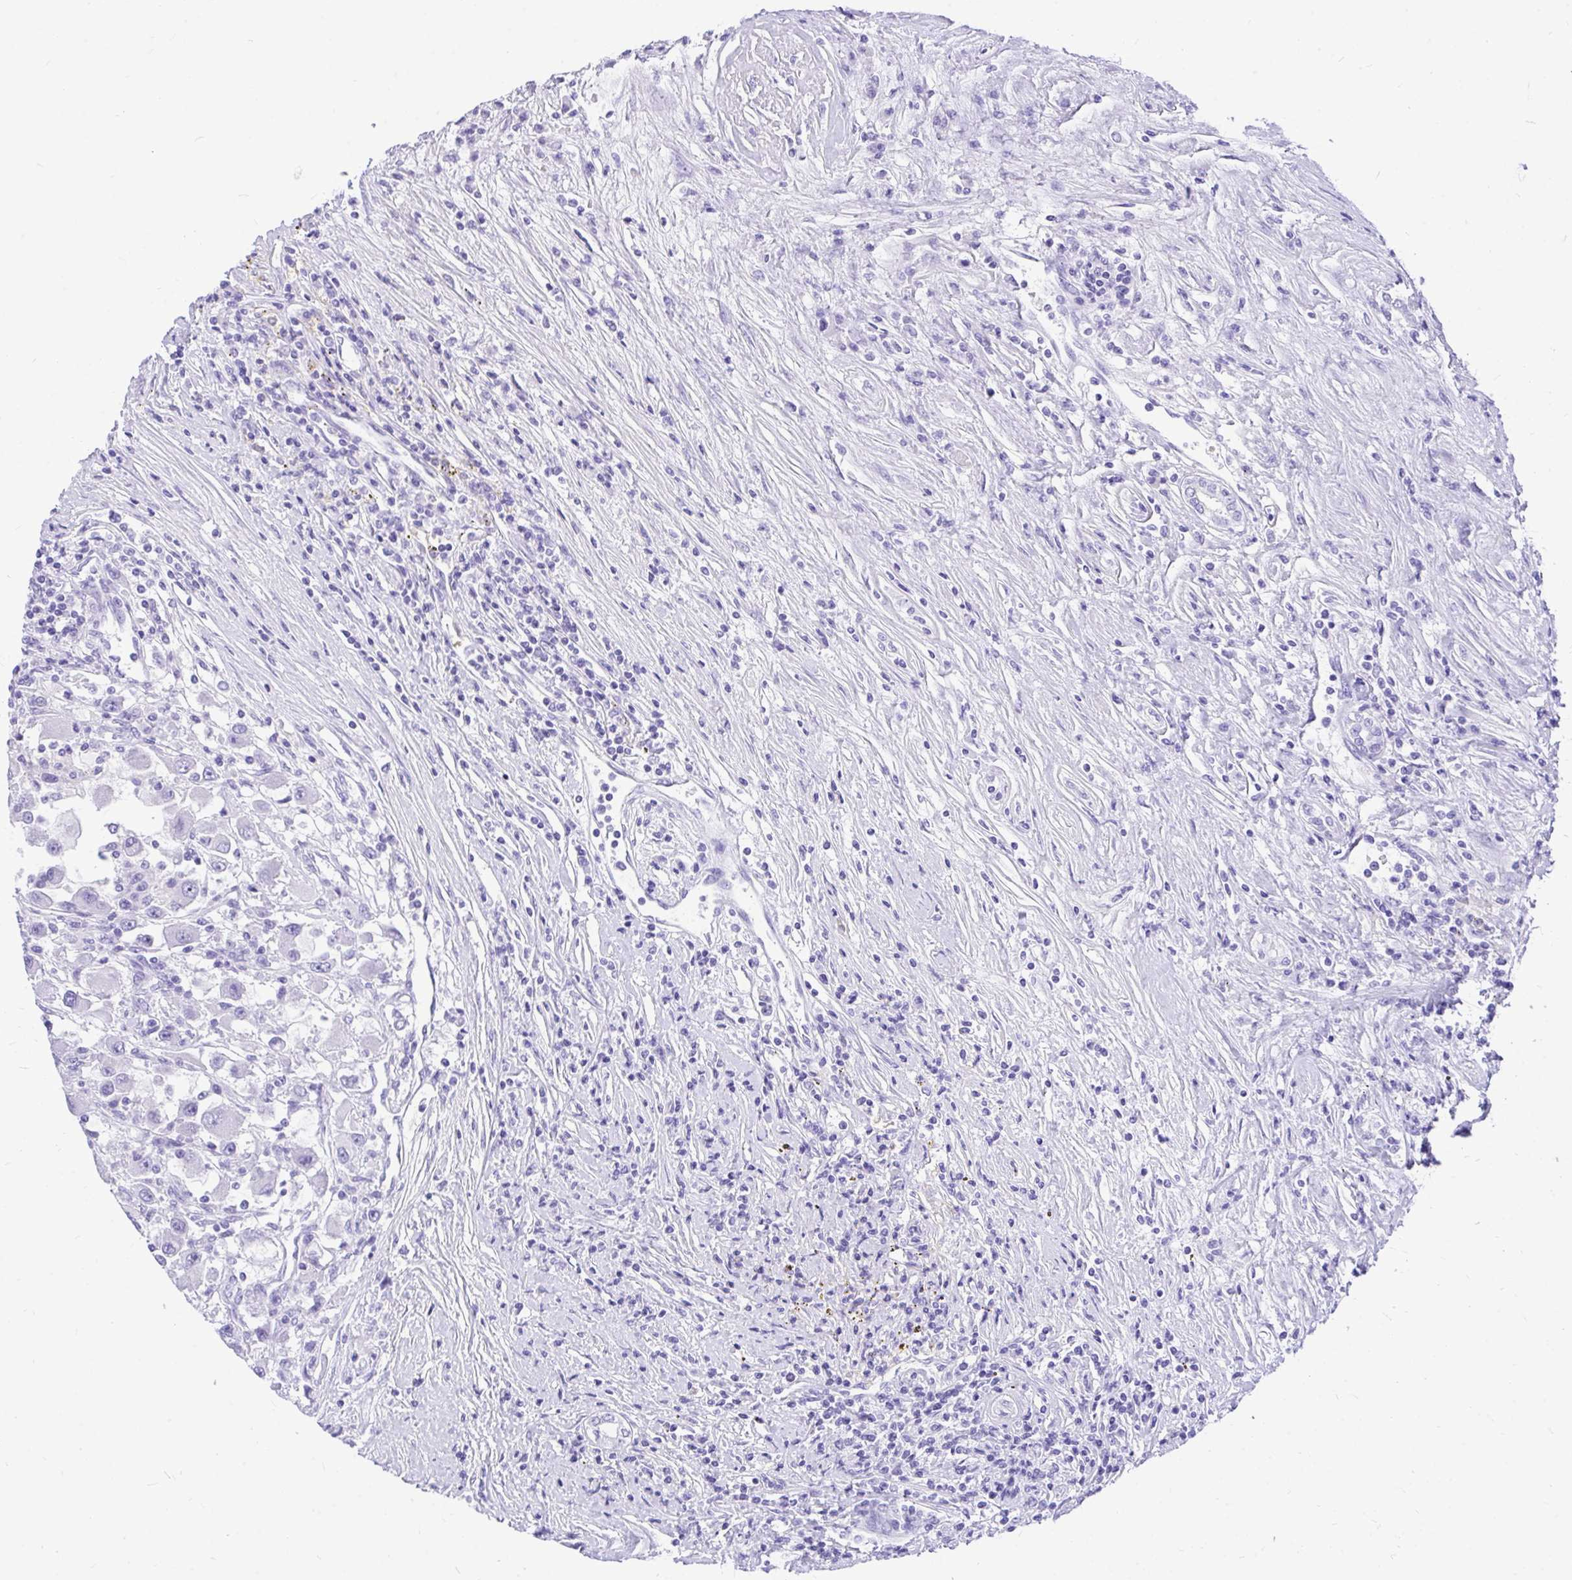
{"staining": {"intensity": "negative", "quantity": "none", "location": "none"}, "tissue": "renal cancer", "cell_type": "Tumor cells", "image_type": "cancer", "snomed": [{"axis": "morphology", "description": "Adenocarcinoma, NOS"}, {"axis": "topography", "description": "Kidney"}], "caption": "Human renal cancer stained for a protein using immunohistochemistry demonstrates no positivity in tumor cells.", "gene": "MON1A", "patient": {"sex": "female", "age": 67}}